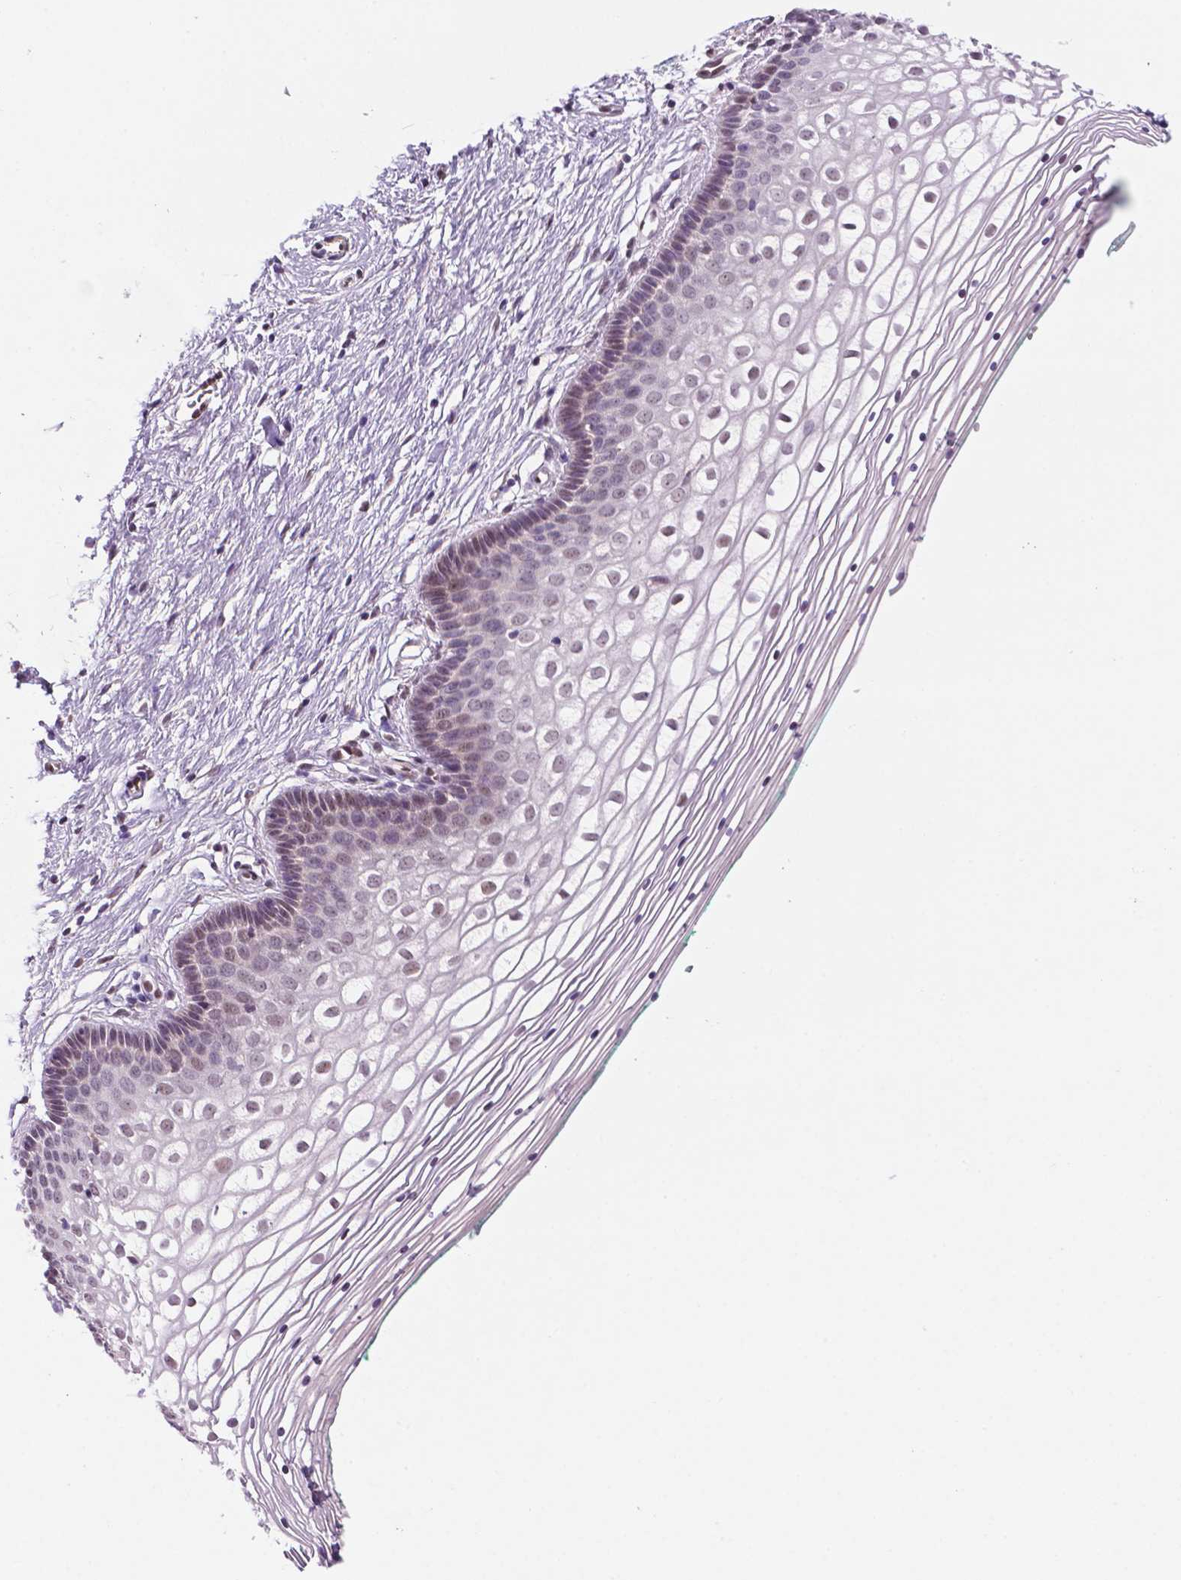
{"staining": {"intensity": "weak", "quantity": "25%-75%", "location": "nuclear"}, "tissue": "vagina", "cell_type": "Squamous epithelial cells", "image_type": "normal", "snomed": [{"axis": "morphology", "description": "Normal tissue, NOS"}, {"axis": "topography", "description": "Vagina"}], "caption": "Approximately 25%-75% of squamous epithelial cells in benign vagina reveal weak nuclear protein expression as visualized by brown immunohistochemical staining.", "gene": "C18orf21", "patient": {"sex": "female", "age": 36}}